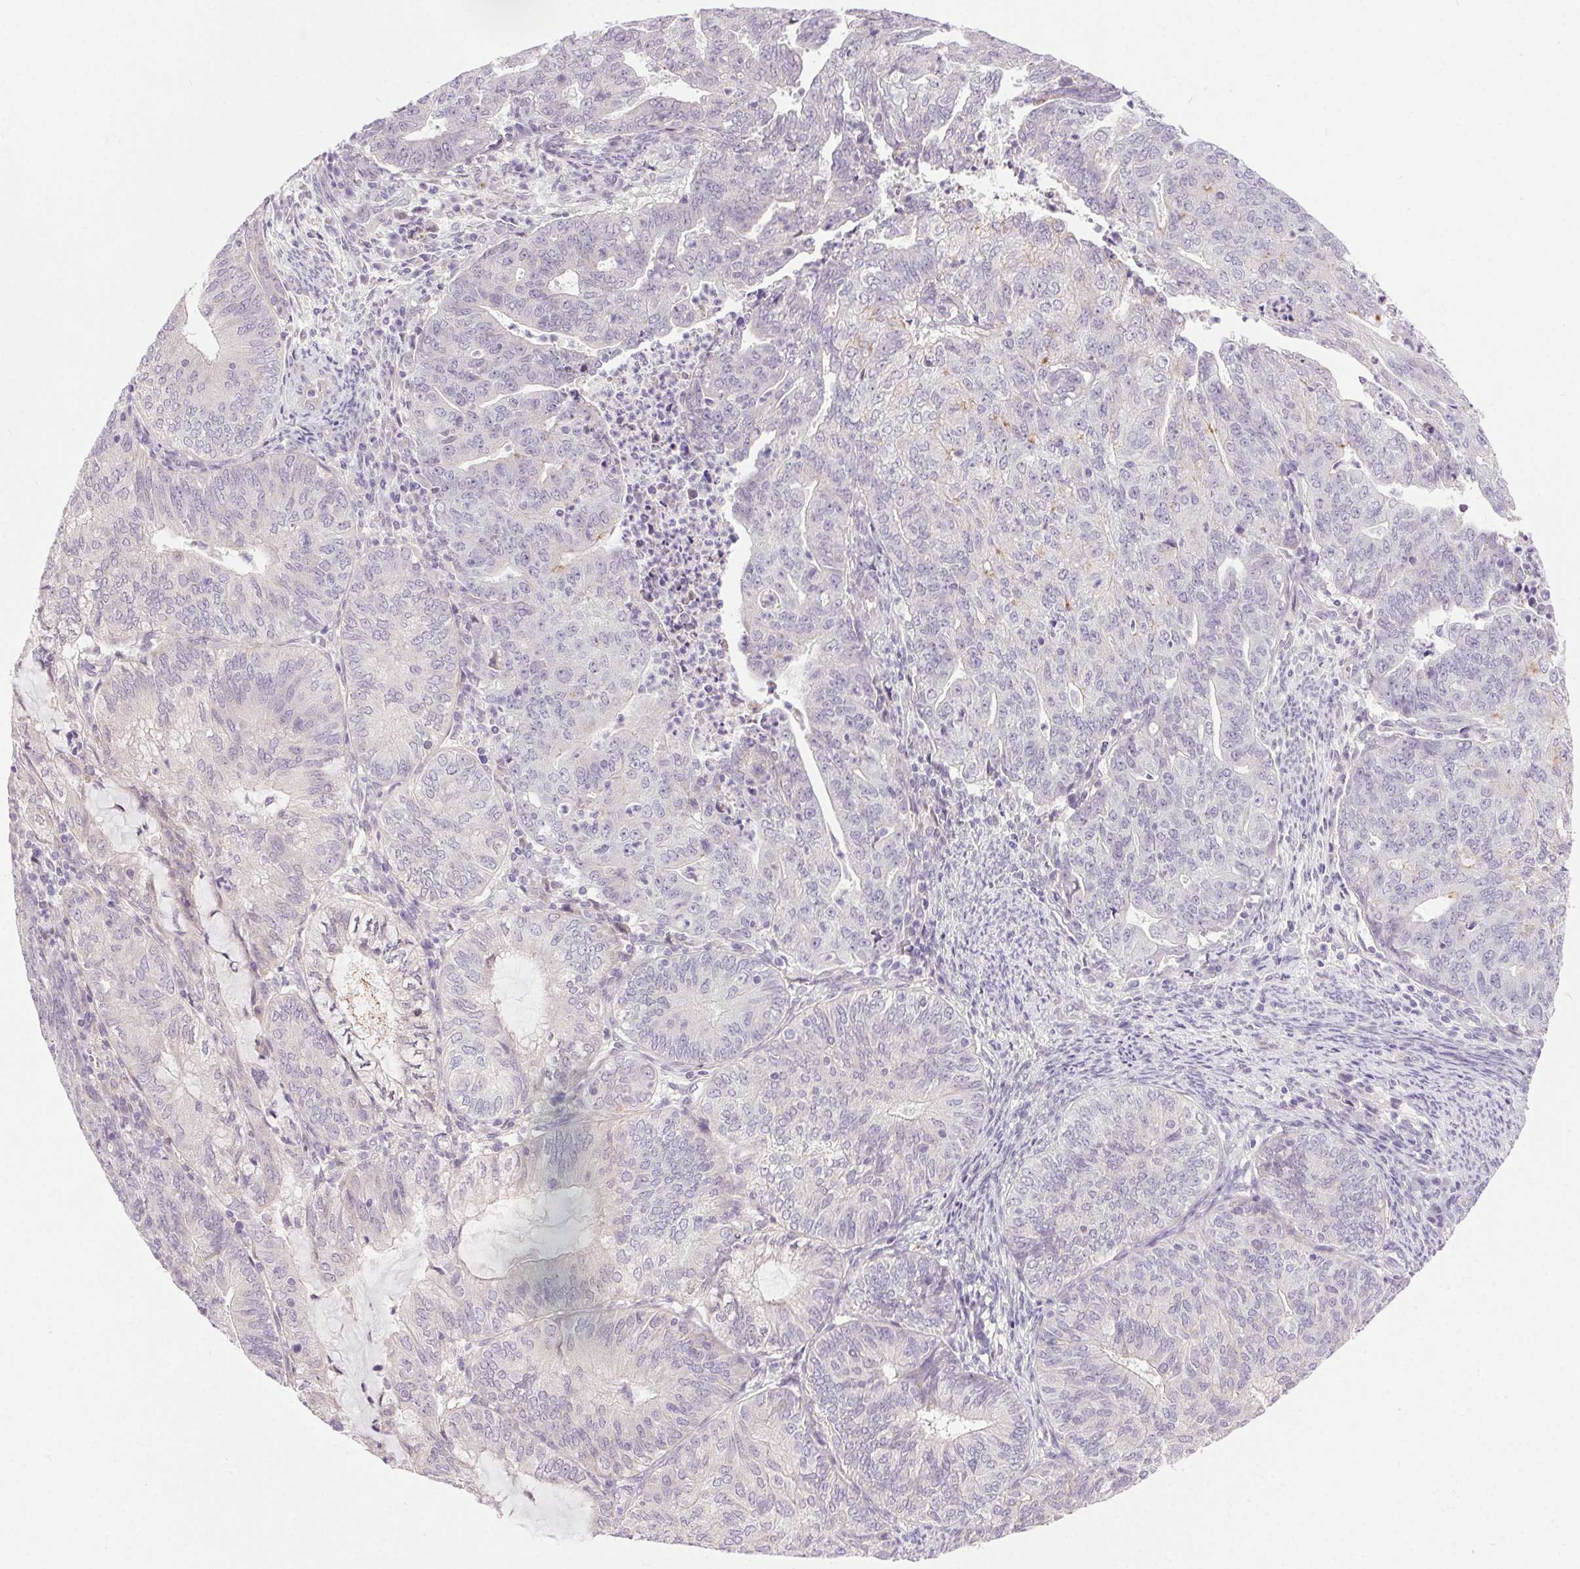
{"staining": {"intensity": "negative", "quantity": "none", "location": "none"}, "tissue": "endometrial cancer", "cell_type": "Tumor cells", "image_type": "cancer", "snomed": [{"axis": "morphology", "description": "Adenocarcinoma, NOS"}, {"axis": "topography", "description": "Endometrium"}], "caption": "The micrograph exhibits no significant positivity in tumor cells of adenocarcinoma (endometrial).", "gene": "SYT11", "patient": {"sex": "female", "age": 82}}